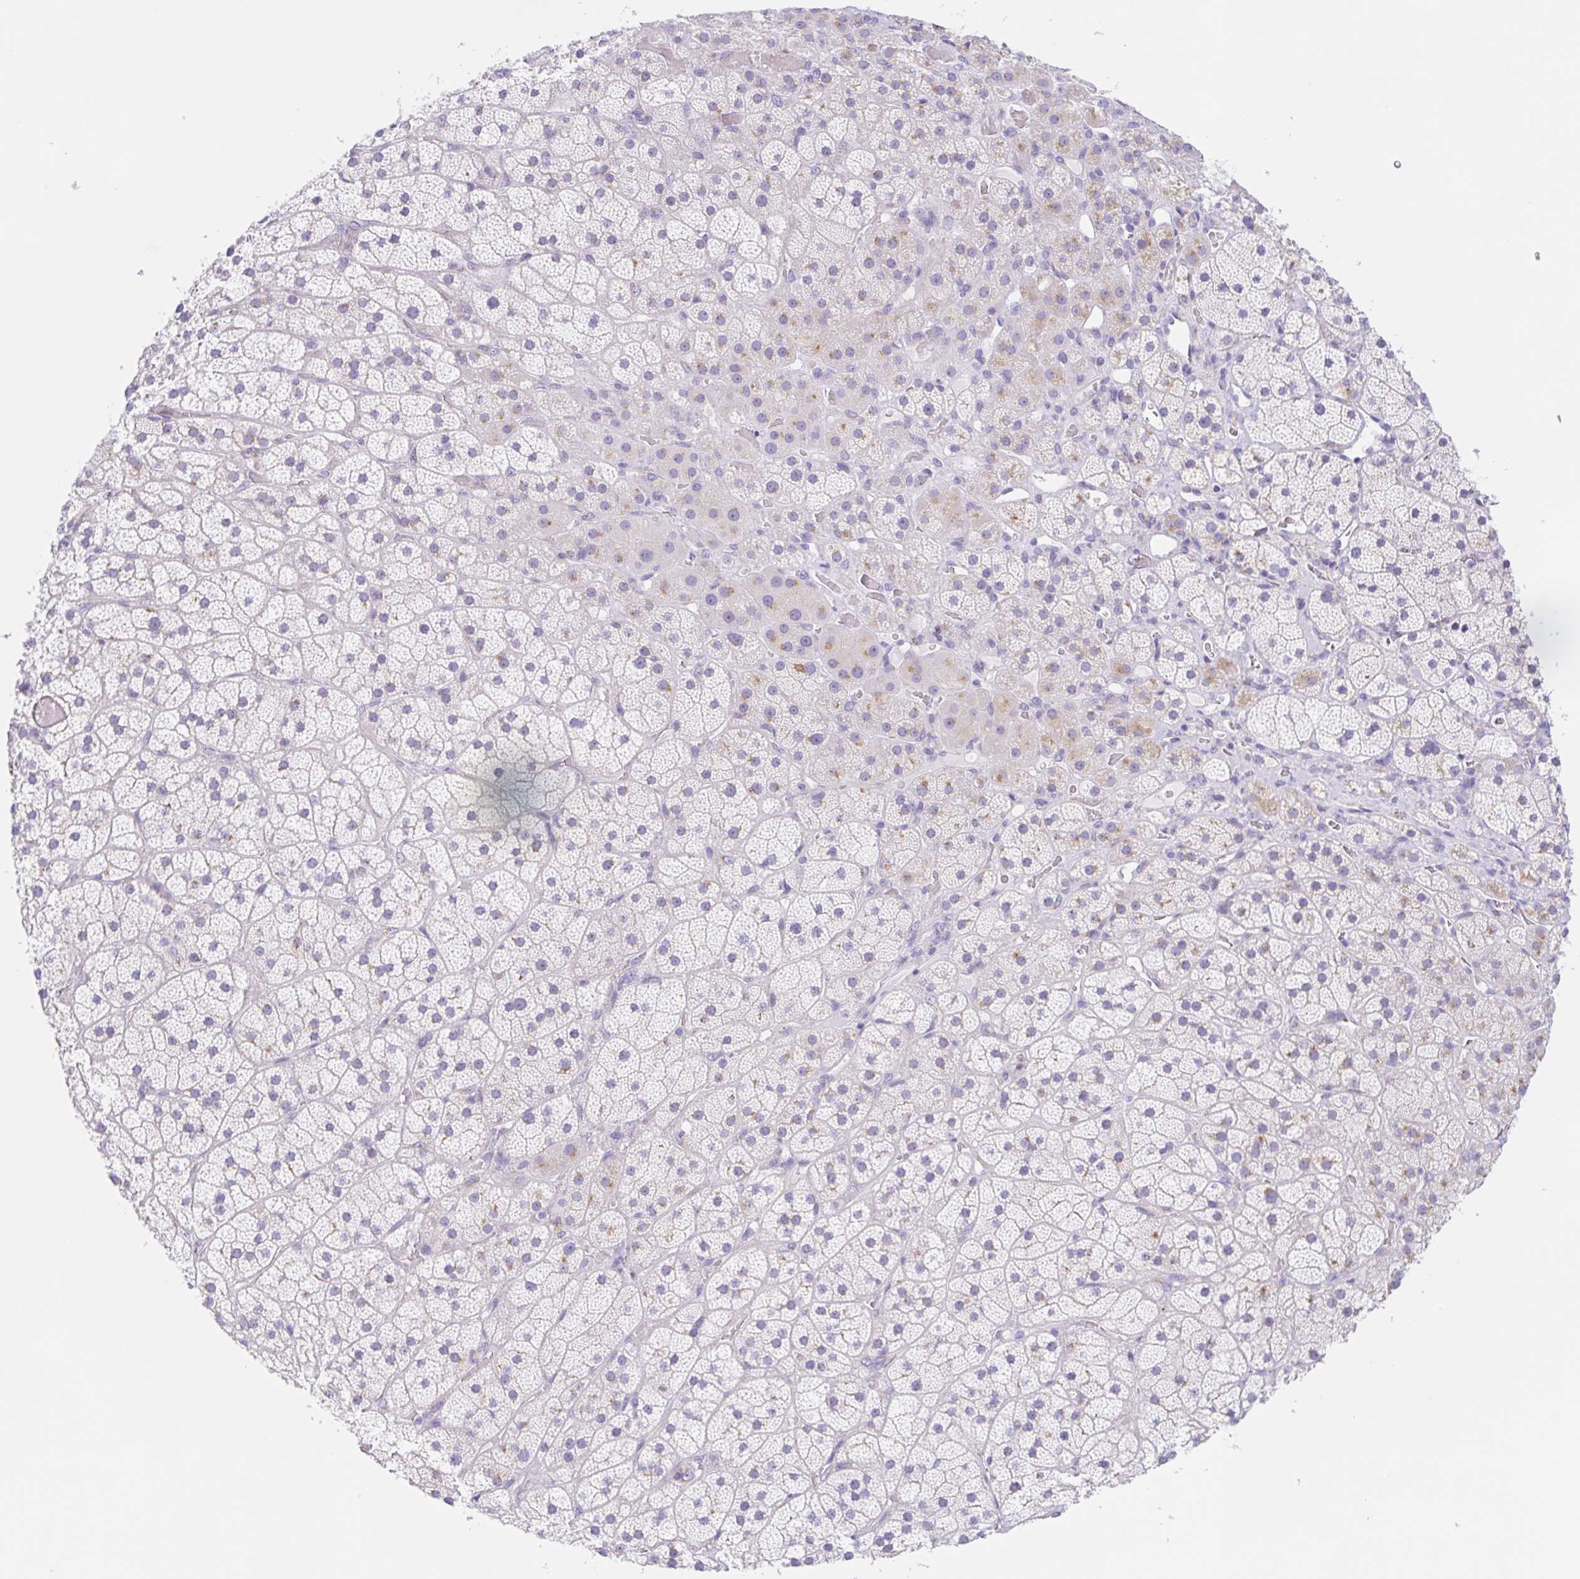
{"staining": {"intensity": "moderate", "quantity": "<25%", "location": "cytoplasmic/membranous"}, "tissue": "adrenal gland", "cell_type": "Glandular cells", "image_type": "normal", "snomed": [{"axis": "morphology", "description": "Normal tissue, NOS"}, {"axis": "topography", "description": "Adrenal gland"}], "caption": "Protein expression analysis of benign adrenal gland displays moderate cytoplasmic/membranous staining in about <25% of glandular cells.", "gene": "SCG3", "patient": {"sex": "male", "age": 57}}